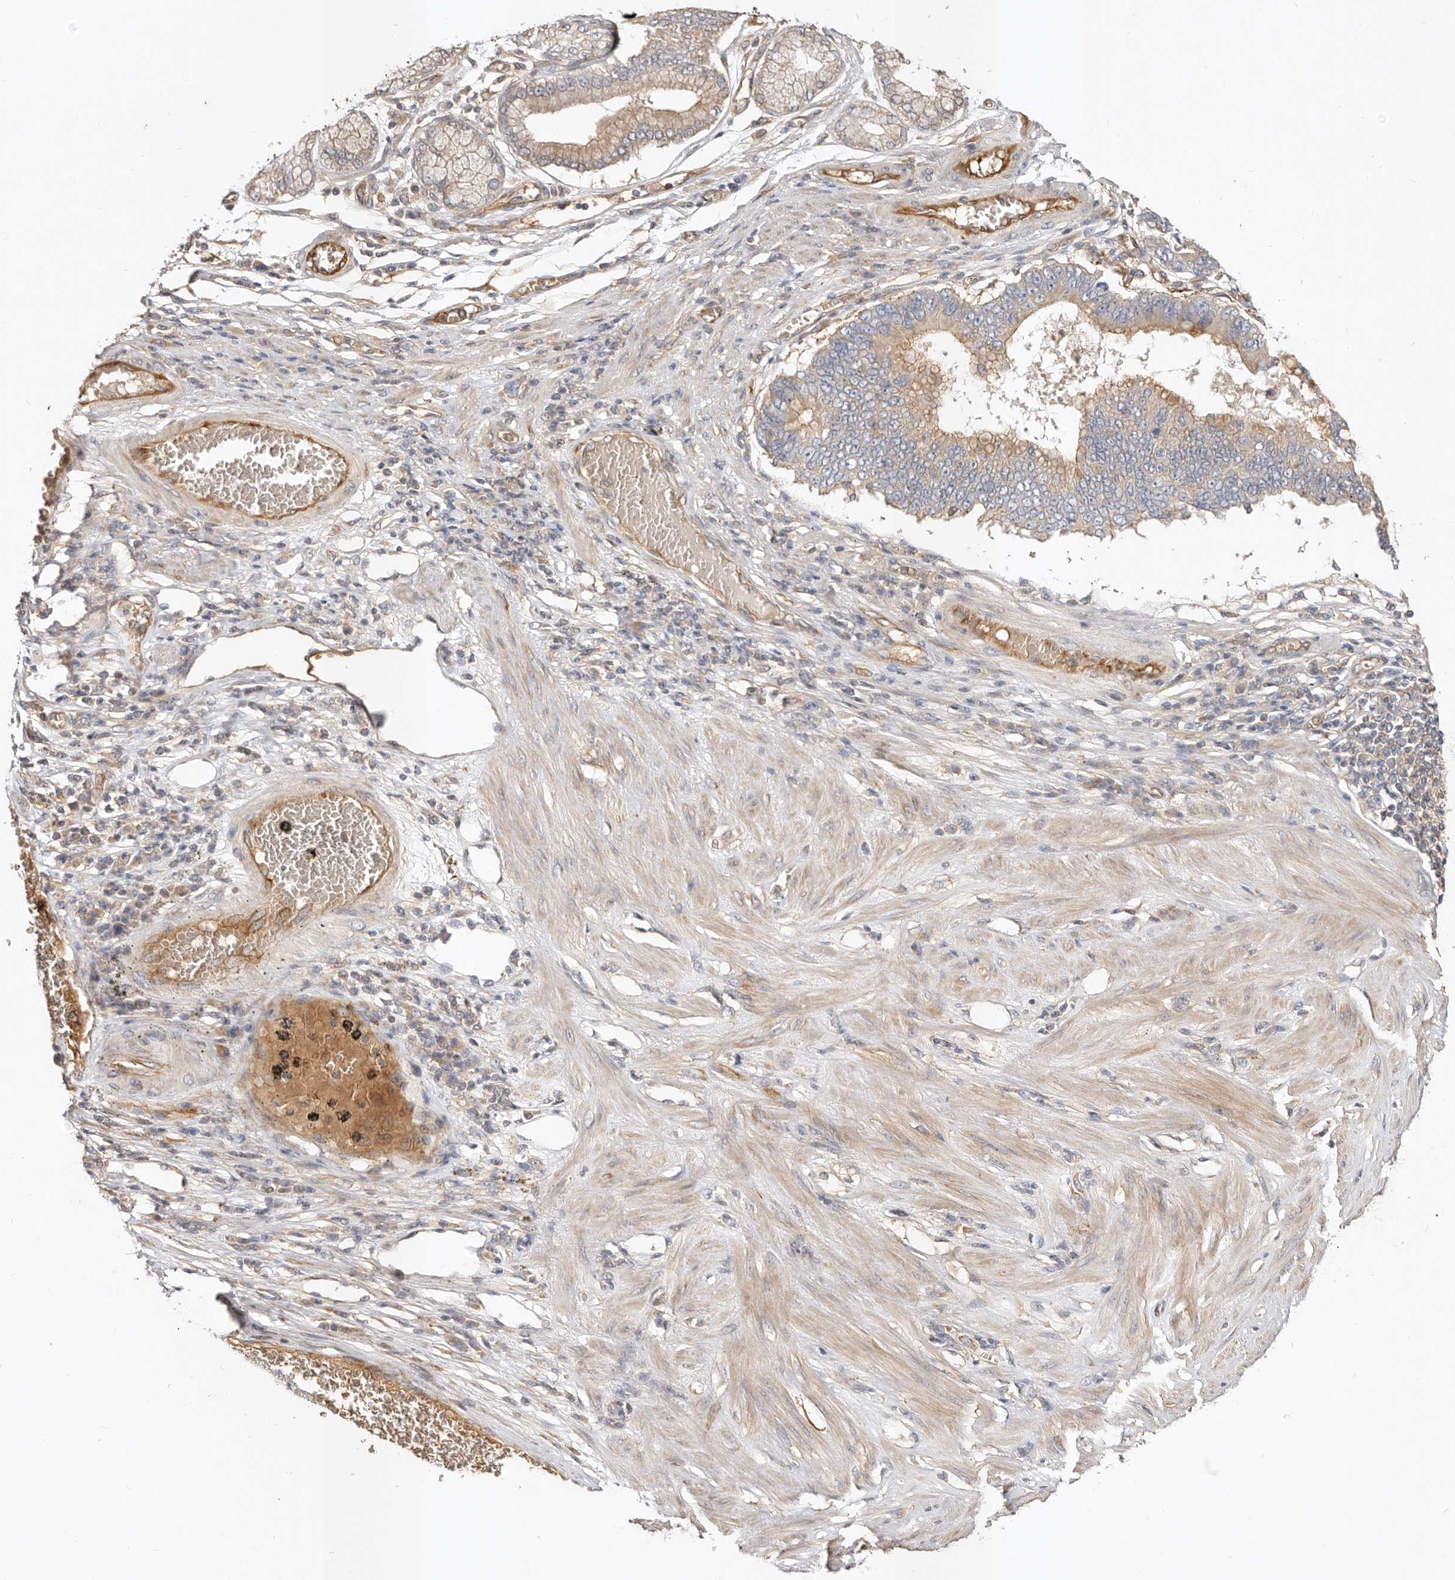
{"staining": {"intensity": "weak", "quantity": "<25%", "location": "cytoplasmic/membranous"}, "tissue": "stomach cancer", "cell_type": "Tumor cells", "image_type": "cancer", "snomed": [{"axis": "morphology", "description": "Adenocarcinoma, NOS"}, {"axis": "topography", "description": "Stomach"}], "caption": "High power microscopy micrograph of an immunohistochemistry (IHC) histopathology image of stomach cancer (adenocarcinoma), revealing no significant expression in tumor cells.", "gene": "ADAMTS9", "patient": {"sex": "male", "age": 59}}